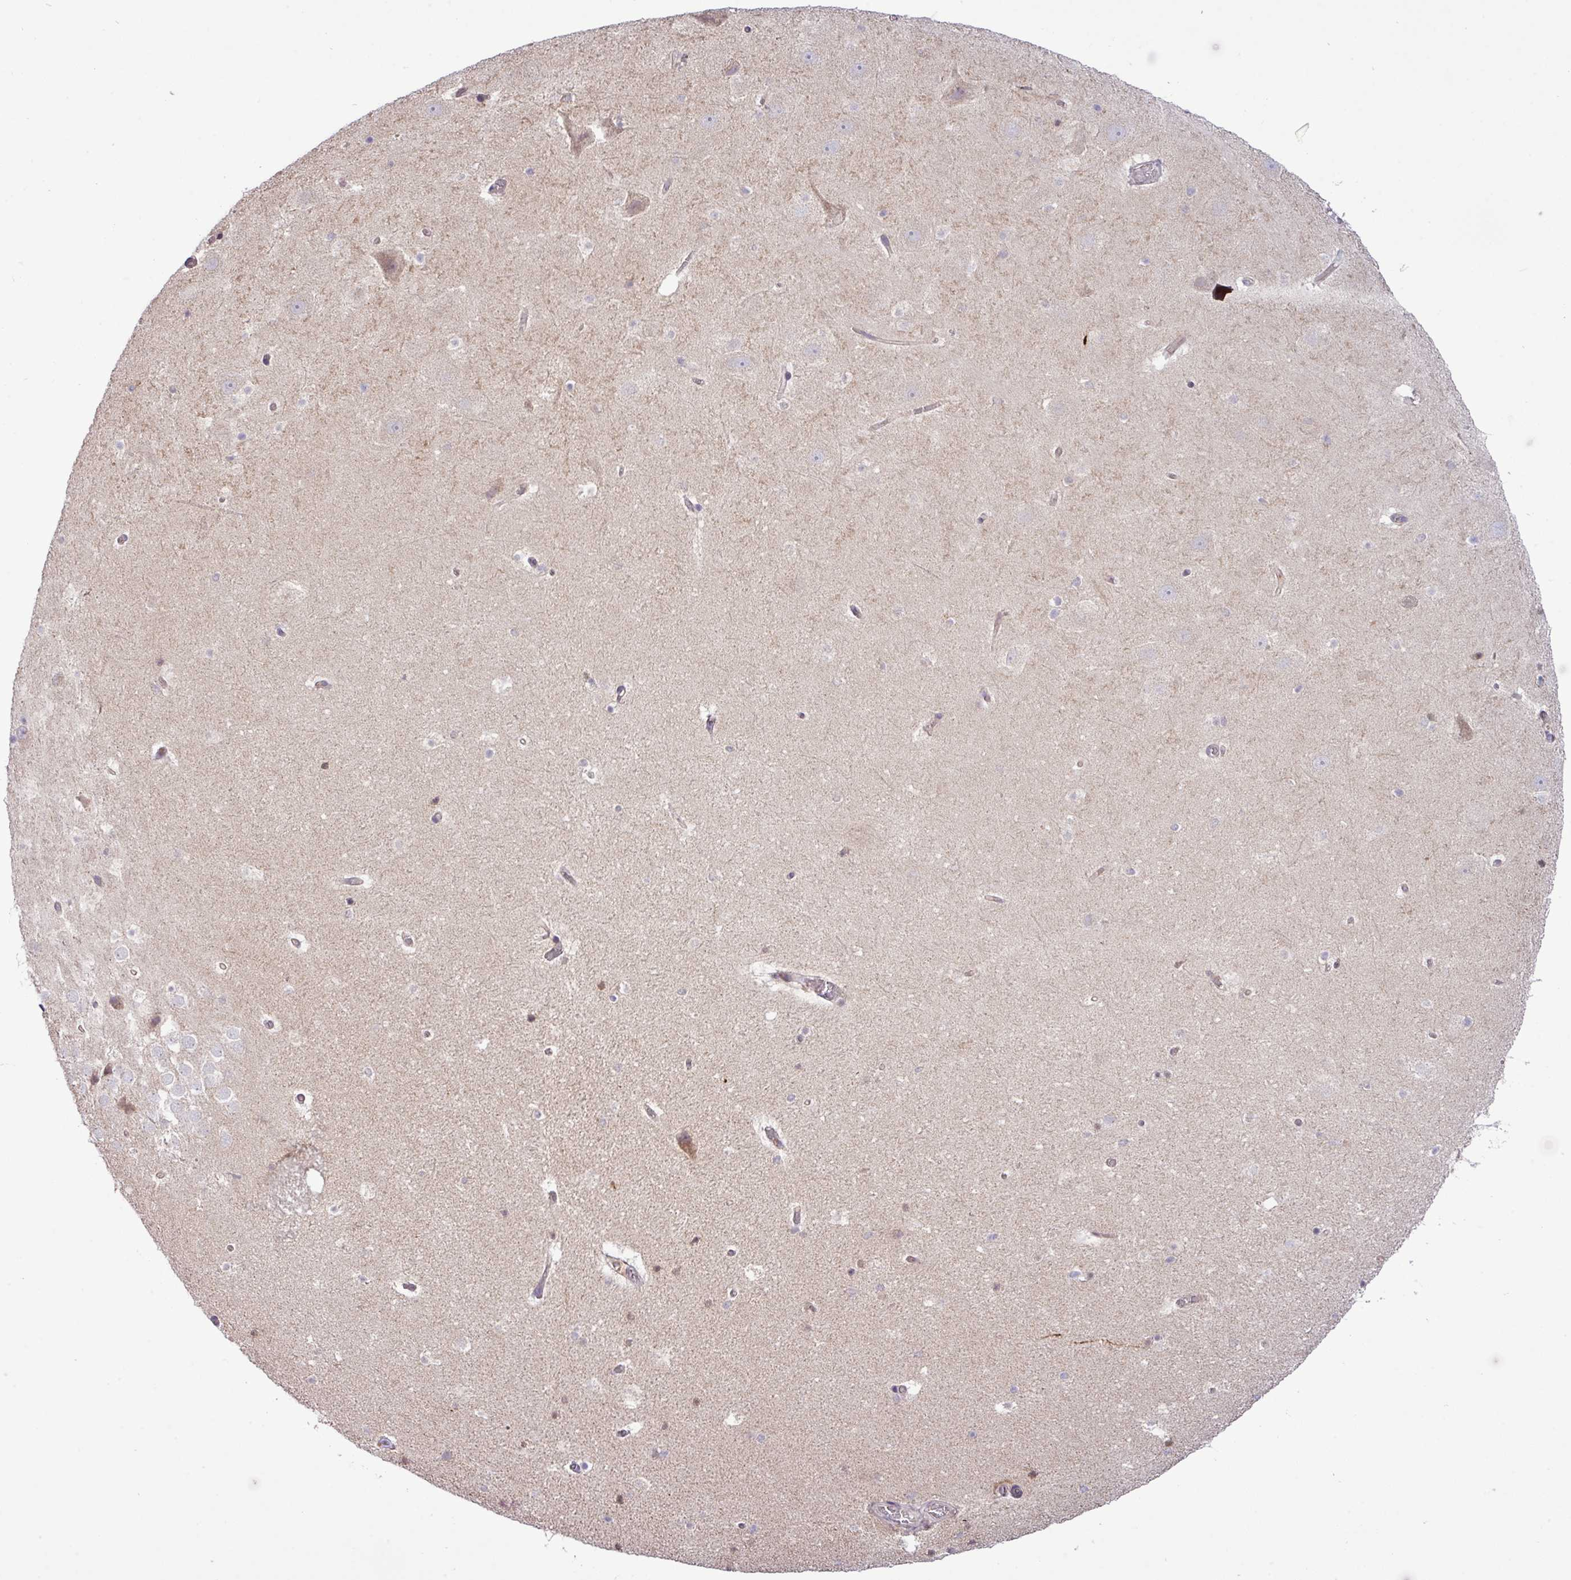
{"staining": {"intensity": "negative", "quantity": "none", "location": "none"}, "tissue": "hippocampus", "cell_type": "Glial cells", "image_type": "normal", "snomed": [{"axis": "morphology", "description": "Normal tissue, NOS"}, {"axis": "topography", "description": "Hippocampus"}], "caption": "DAB immunohistochemical staining of benign hippocampus reveals no significant expression in glial cells.", "gene": "TMEM62", "patient": {"sex": "male", "age": 37}}